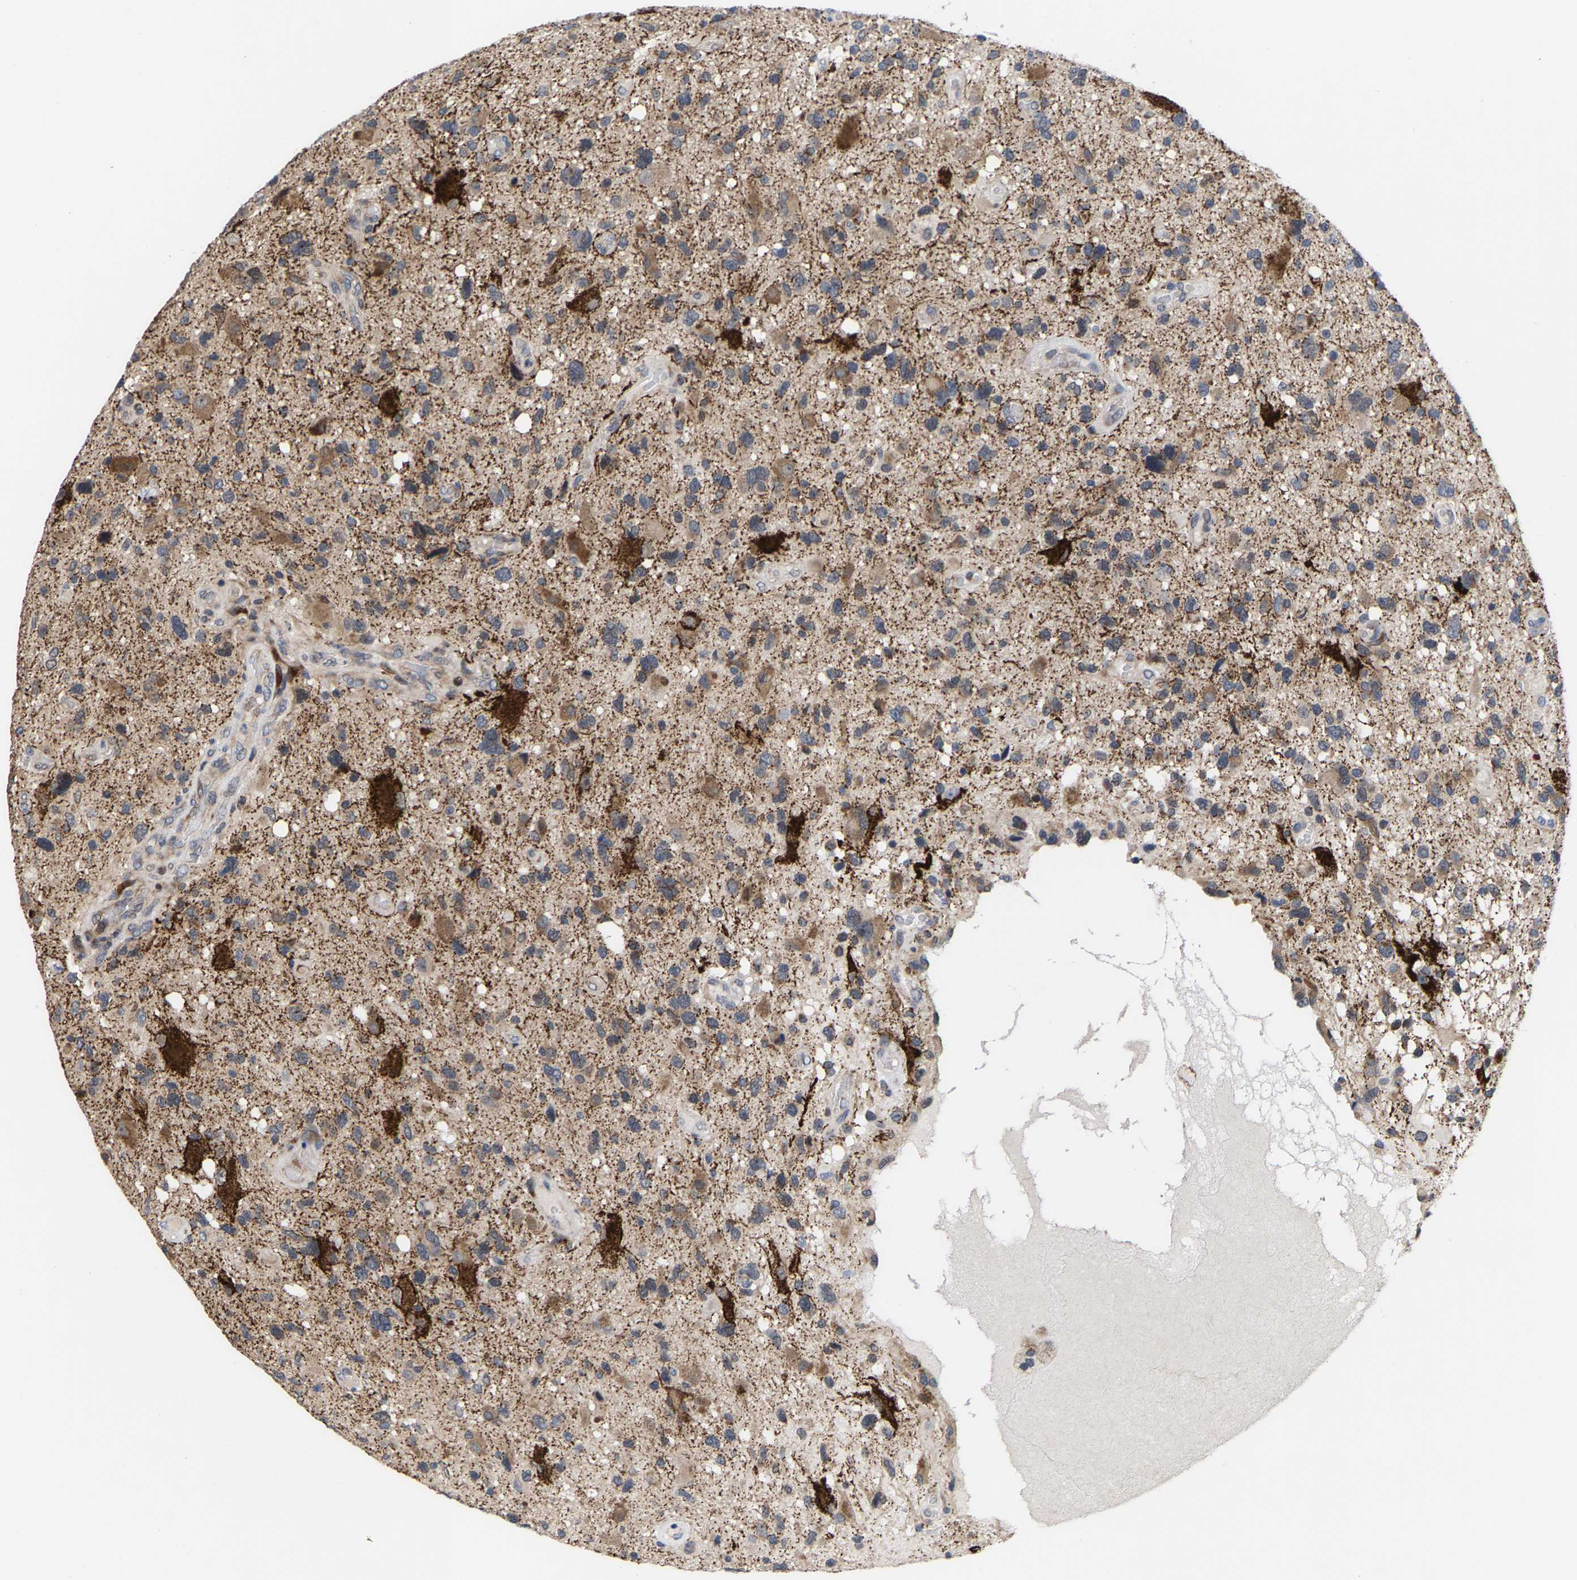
{"staining": {"intensity": "strong", "quantity": "<25%", "location": "cytoplasmic/membranous"}, "tissue": "glioma", "cell_type": "Tumor cells", "image_type": "cancer", "snomed": [{"axis": "morphology", "description": "Glioma, malignant, High grade"}, {"axis": "topography", "description": "Brain"}], "caption": "Immunohistochemistry (IHC) staining of glioma, which demonstrates medium levels of strong cytoplasmic/membranous positivity in about <25% of tumor cells indicating strong cytoplasmic/membranous protein positivity. The staining was performed using DAB (3,3'-diaminobenzidine) (brown) for protein detection and nuclei were counterstained in hematoxylin (blue).", "gene": "TDRKH", "patient": {"sex": "male", "age": 33}}